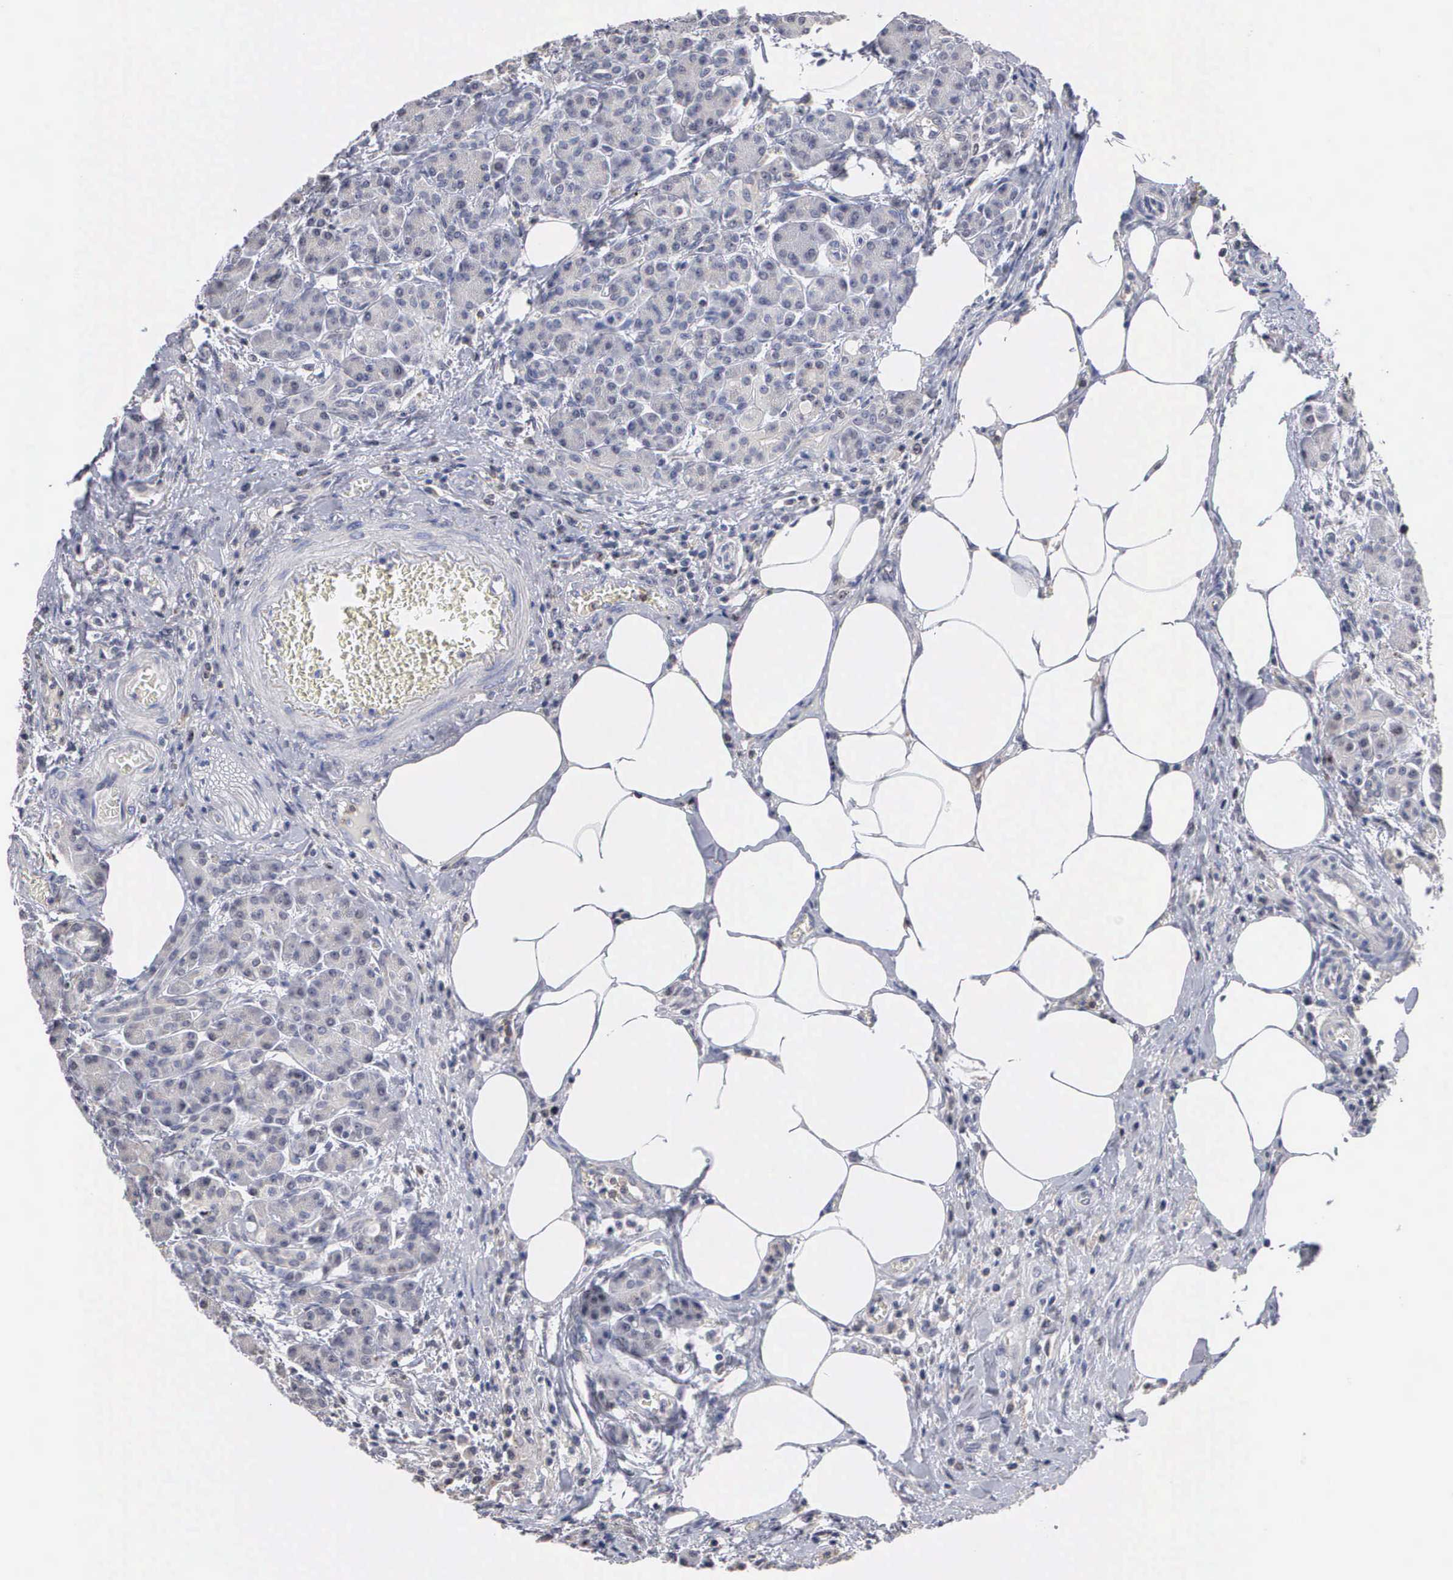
{"staining": {"intensity": "weak", "quantity": "<25%", "location": "cytoplasmic/membranous,nuclear"}, "tissue": "pancreas", "cell_type": "Exocrine glandular cells", "image_type": "normal", "snomed": [{"axis": "morphology", "description": "Normal tissue, NOS"}, {"axis": "topography", "description": "Pancreas"}], "caption": "Immunohistochemistry (IHC) of normal pancreas displays no positivity in exocrine glandular cells.", "gene": "KDM6A", "patient": {"sex": "female", "age": 73}}